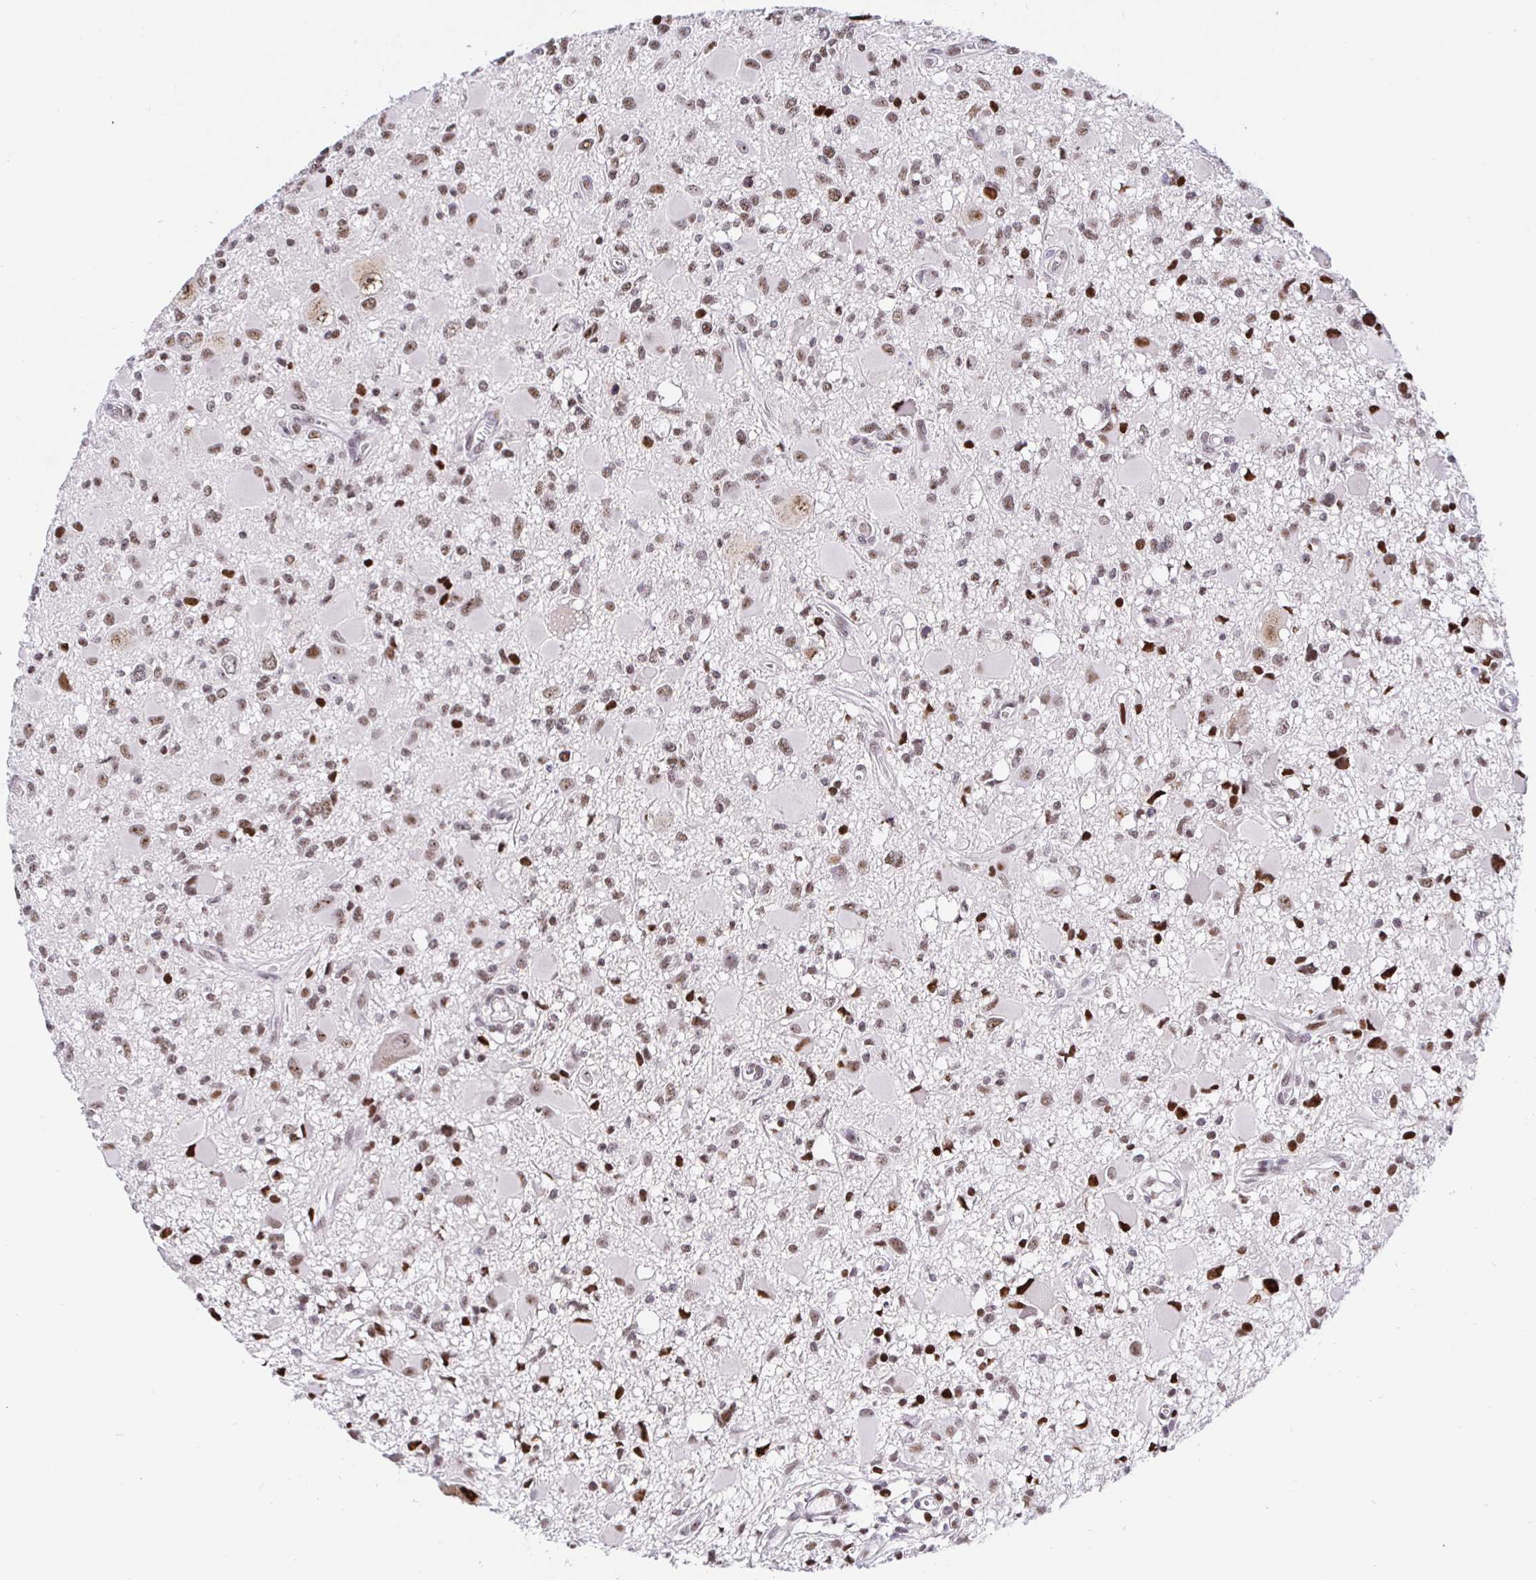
{"staining": {"intensity": "weak", "quantity": ">75%", "location": "nuclear"}, "tissue": "glioma", "cell_type": "Tumor cells", "image_type": "cancer", "snomed": [{"axis": "morphology", "description": "Glioma, malignant, High grade"}, {"axis": "topography", "description": "Brain"}], "caption": "An image showing weak nuclear positivity in about >75% of tumor cells in malignant high-grade glioma, as visualized by brown immunohistochemical staining.", "gene": "SETD5", "patient": {"sex": "male", "age": 54}}